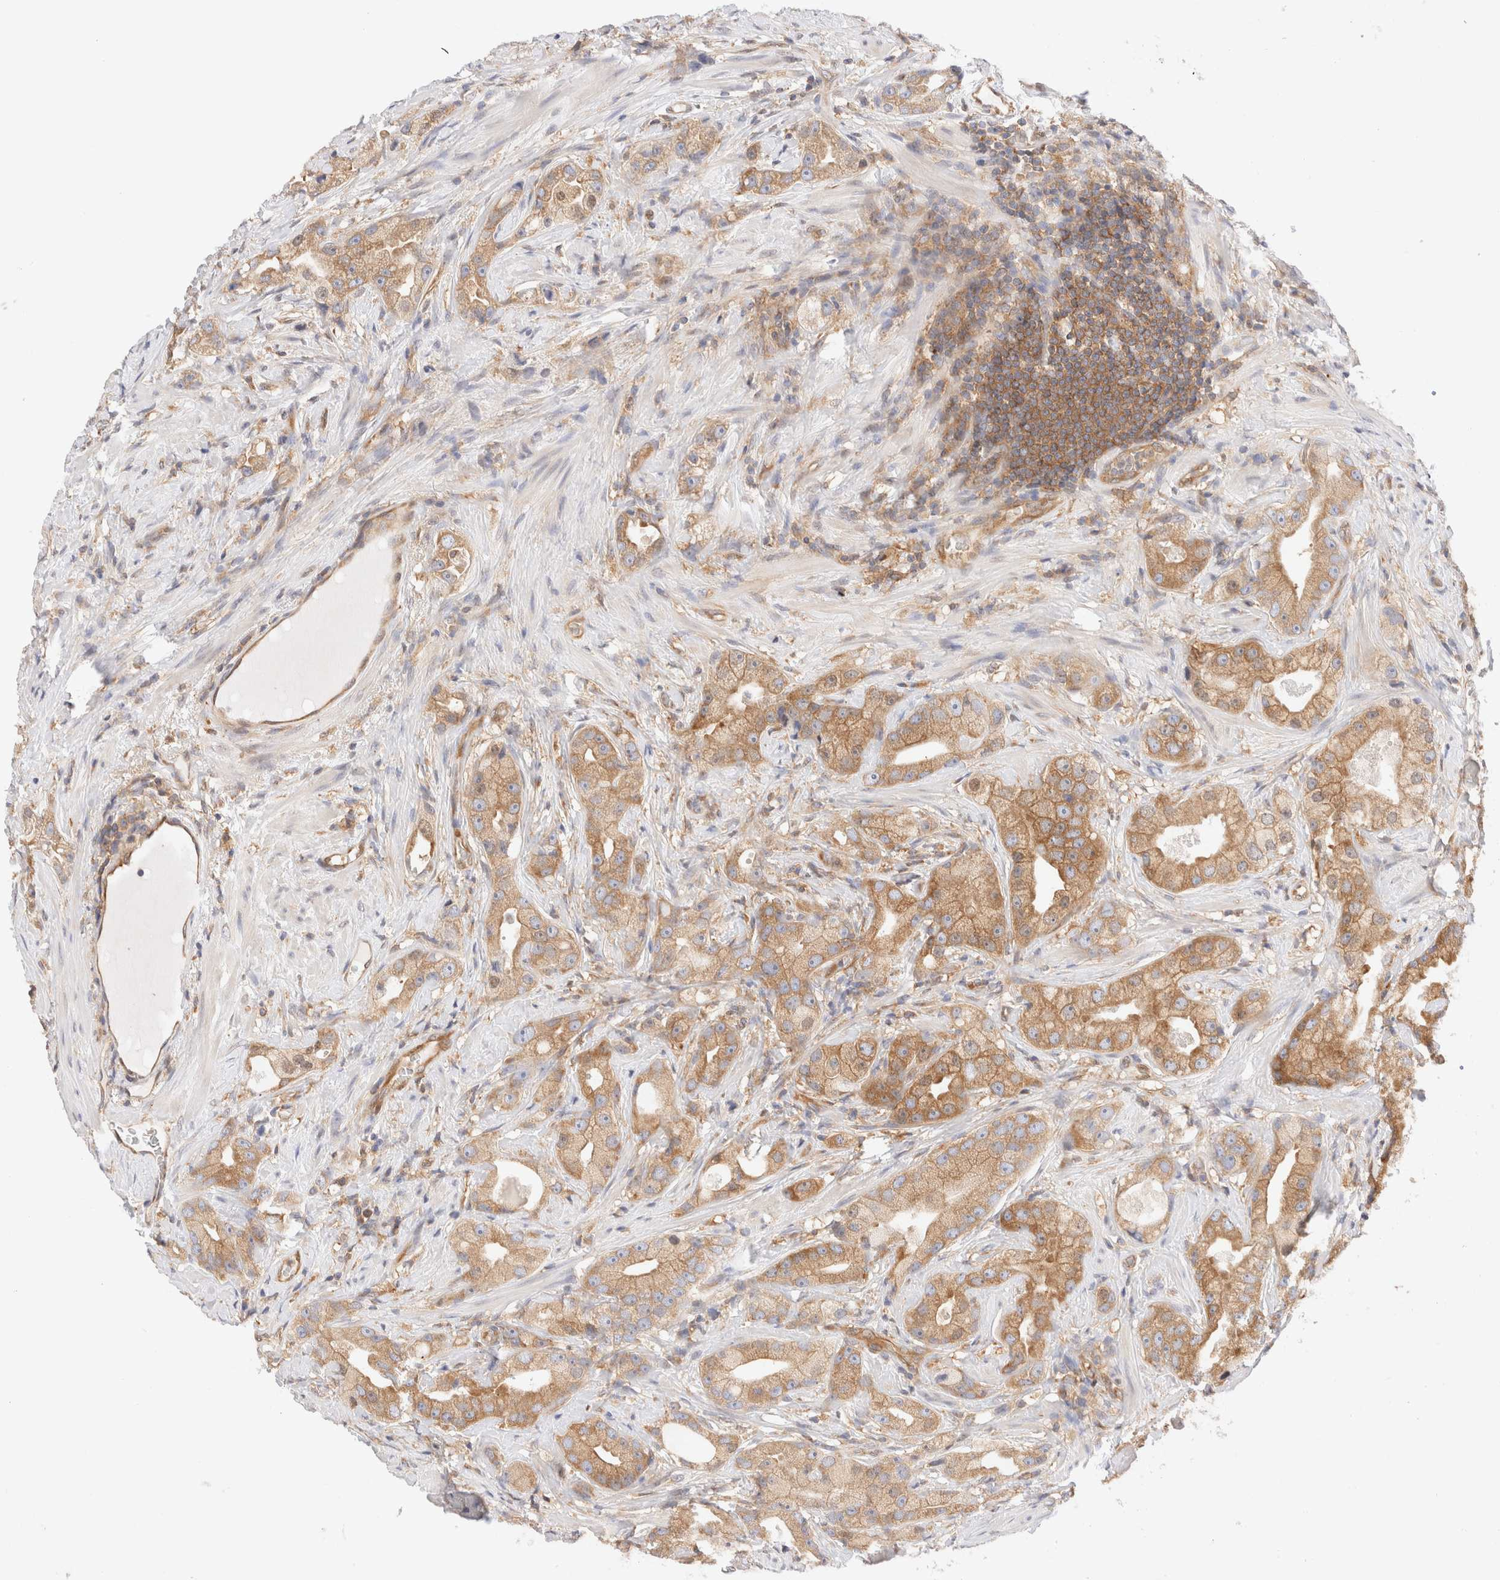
{"staining": {"intensity": "moderate", "quantity": ">75%", "location": "cytoplasmic/membranous"}, "tissue": "prostate cancer", "cell_type": "Tumor cells", "image_type": "cancer", "snomed": [{"axis": "morphology", "description": "Adenocarcinoma, High grade"}, {"axis": "topography", "description": "Prostate"}], "caption": "Immunohistochemistry (IHC) micrograph of prostate cancer stained for a protein (brown), which exhibits medium levels of moderate cytoplasmic/membranous staining in about >75% of tumor cells.", "gene": "RABEP1", "patient": {"sex": "male", "age": 63}}